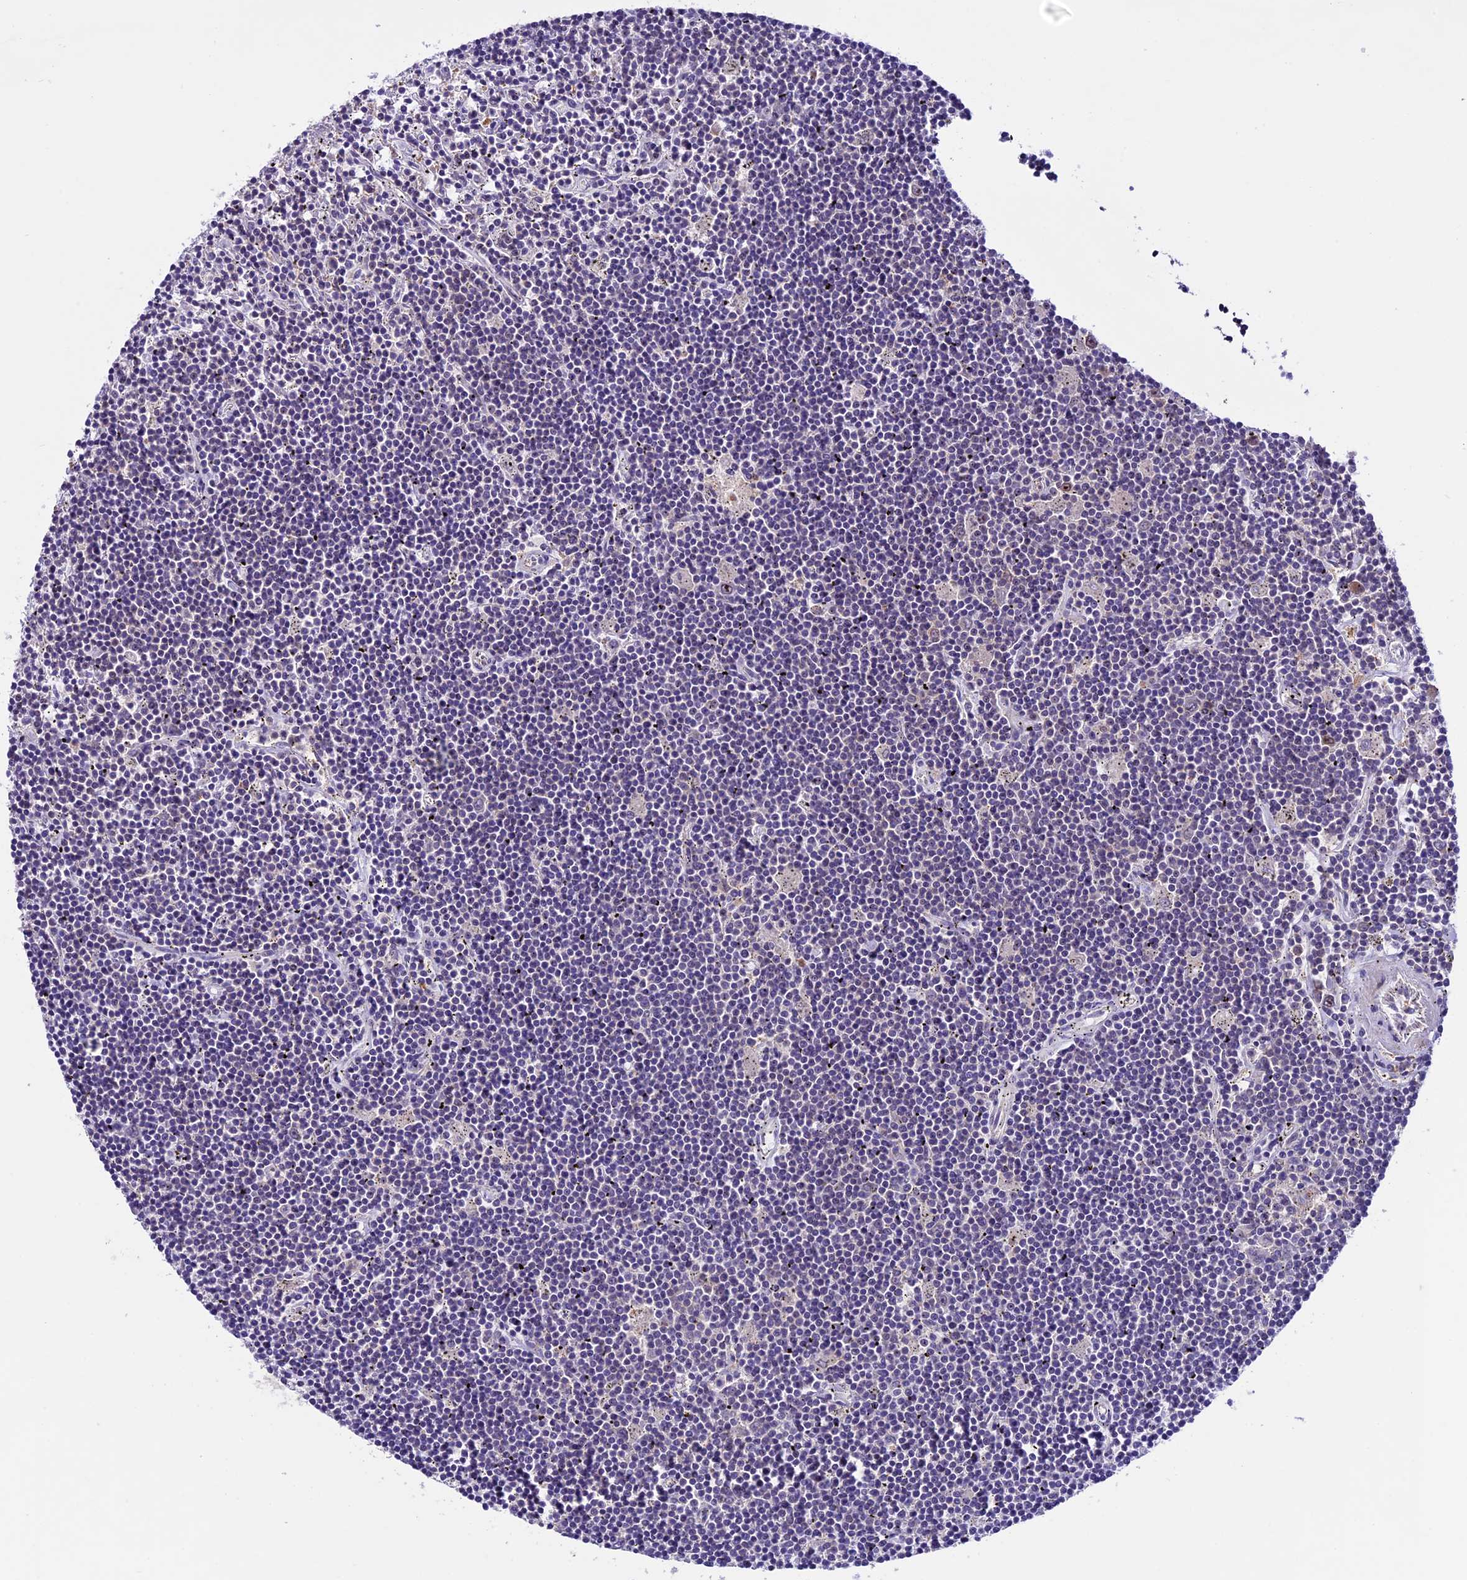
{"staining": {"intensity": "negative", "quantity": "none", "location": "none"}, "tissue": "lymphoma", "cell_type": "Tumor cells", "image_type": "cancer", "snomed": [{"axis": "morphology", "description": "Malignant lymphoma, non-Hodgkin's type, Low grade"}, {"axis": "topography", "description": "Spleen"}], "caption": "This is a photomicrograph of IHC staining of lymphoma, which shows no positivity in tumor cells.", "gene": "XKR7", "patient": {"sex": "male", "age": 76}}